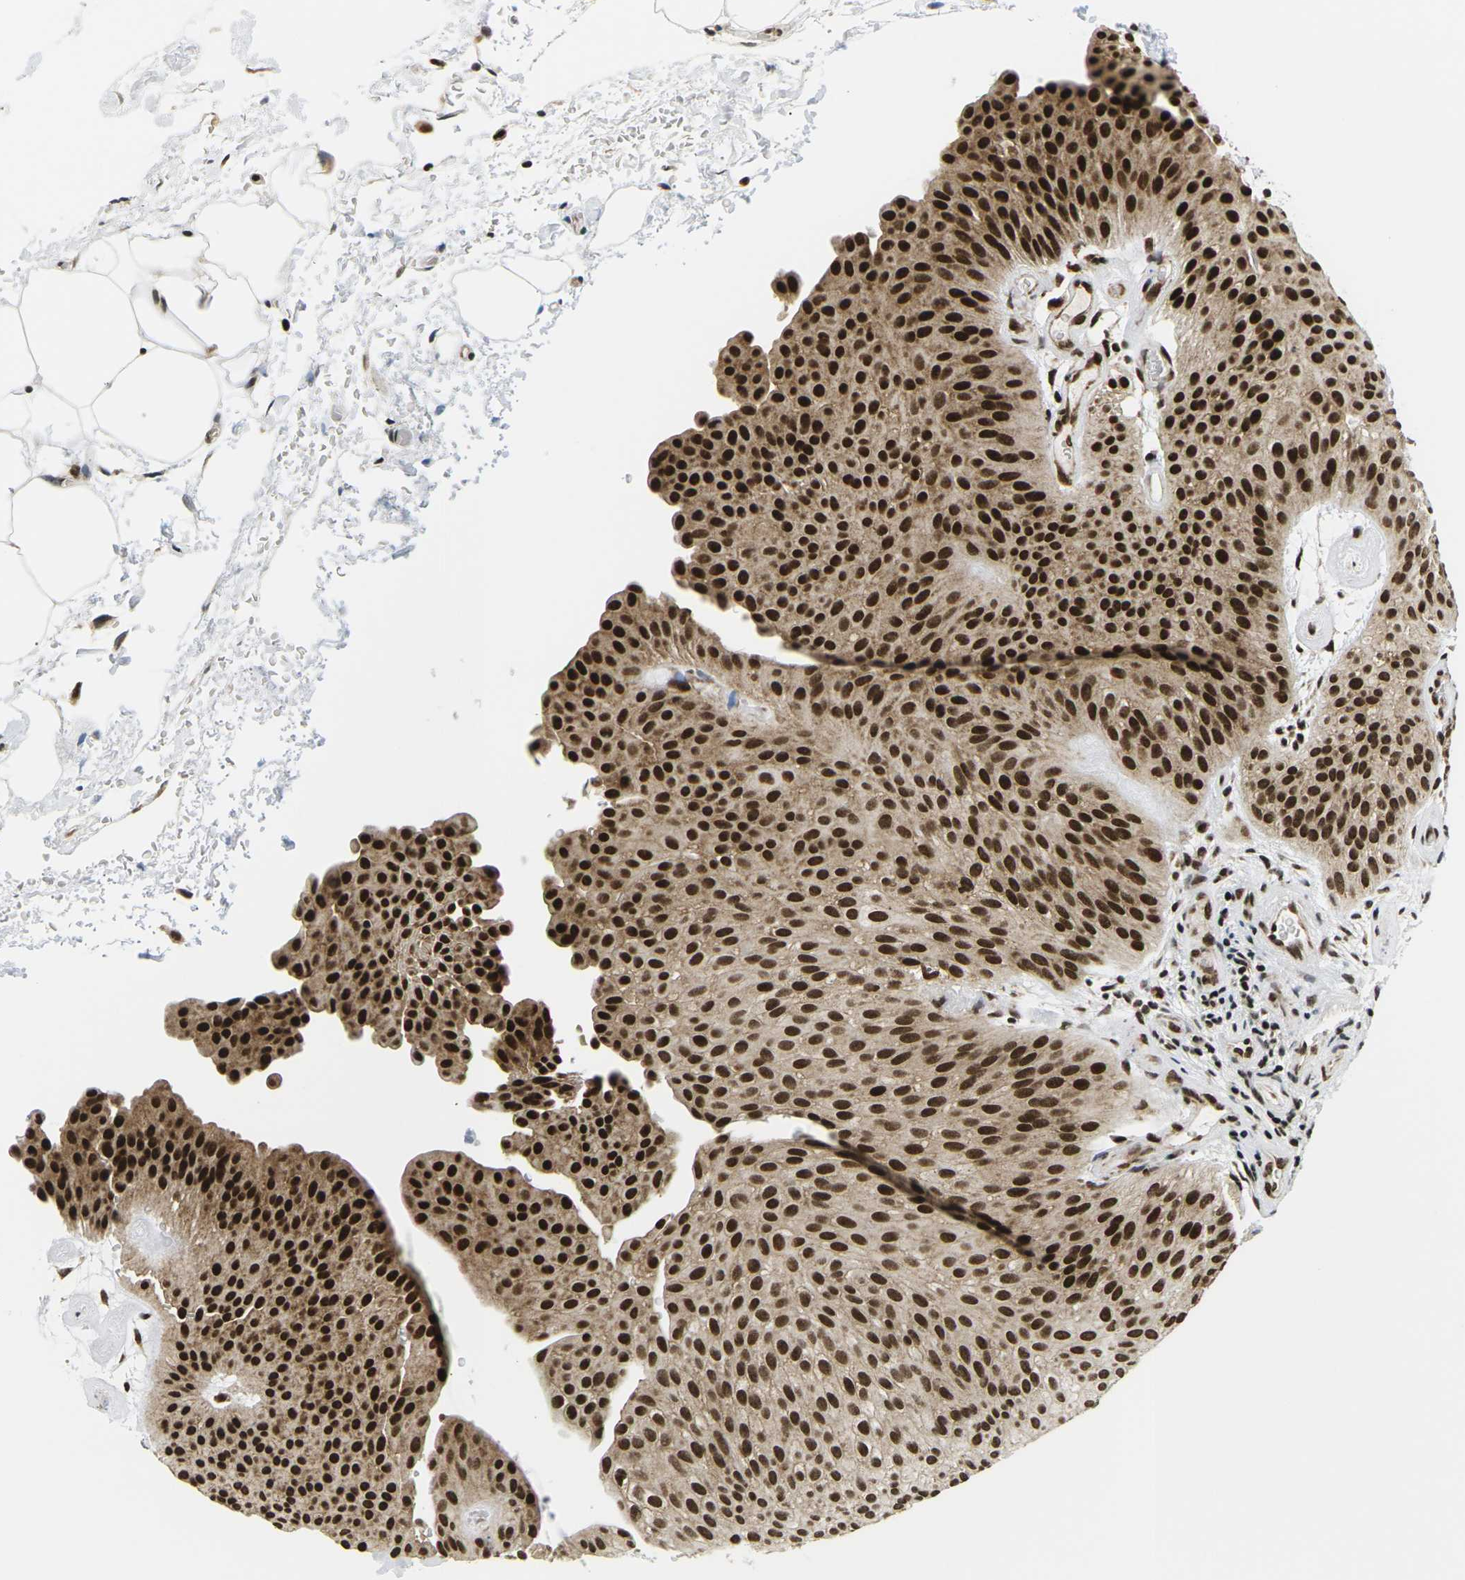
{"staining": {"intensity": "strong", "quantity": ">75%", "location": "cytoplasmic/membranous,nuclear"}, "tissue": "urothelial cancer", "cell_type": "Tumor cells", "image_type": "cancer", "snomed": [{"axis": "morphology", "description": "Urothelial carcinoma, Low grade"}, {"axis": "topography", "description": "Urinary bladder"}], "caption": "Immunohistochemistry micrograph of low-grade urothelial carcinoma stained for a protein (brown), which demonstrates high levels of strong cytoplasmic/membranous and nuclear positivity in about >75% of tumor cells.", "gene": "CELF1", "patient": {"sex": "female", "age": 60}}